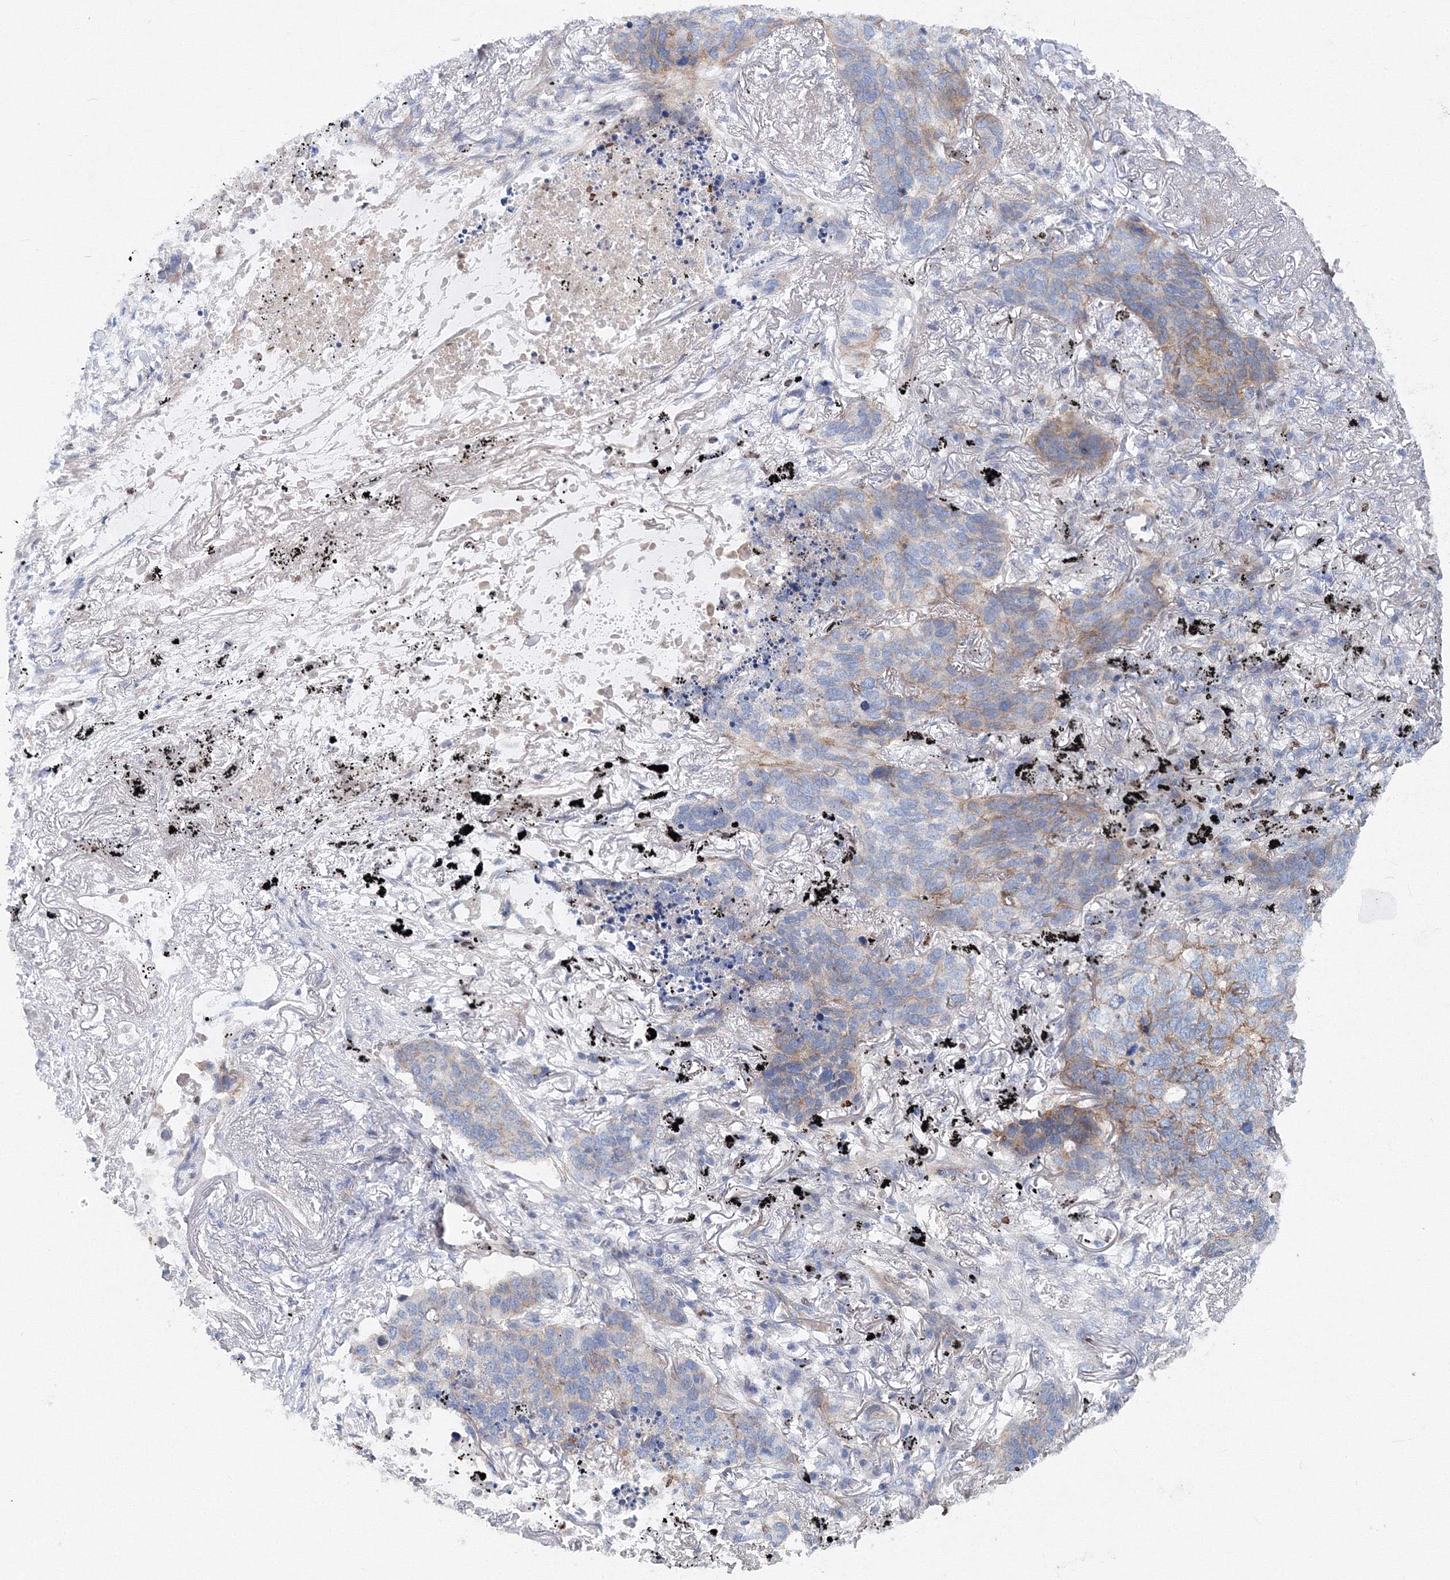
{"staining": {"intensity": "moderate", "quantity": "<25%", "location": "cytoplasmic/membranous"}, "tissue": "lung cancer", "cell_type": "Tumor cells", "image_type": "cancer", "snomed": [{"axis": "morphology", "description": "Squamous cell carcinoma, NOS"}, {"axis": "topography", "description": "Lung"}], "caption": "Lung squamous cell carcinoma stained with a protein marker displays moderate staining in tumor cells.", "gene": "C11orf52", "patient": {"sex": "female", "age": 63}}